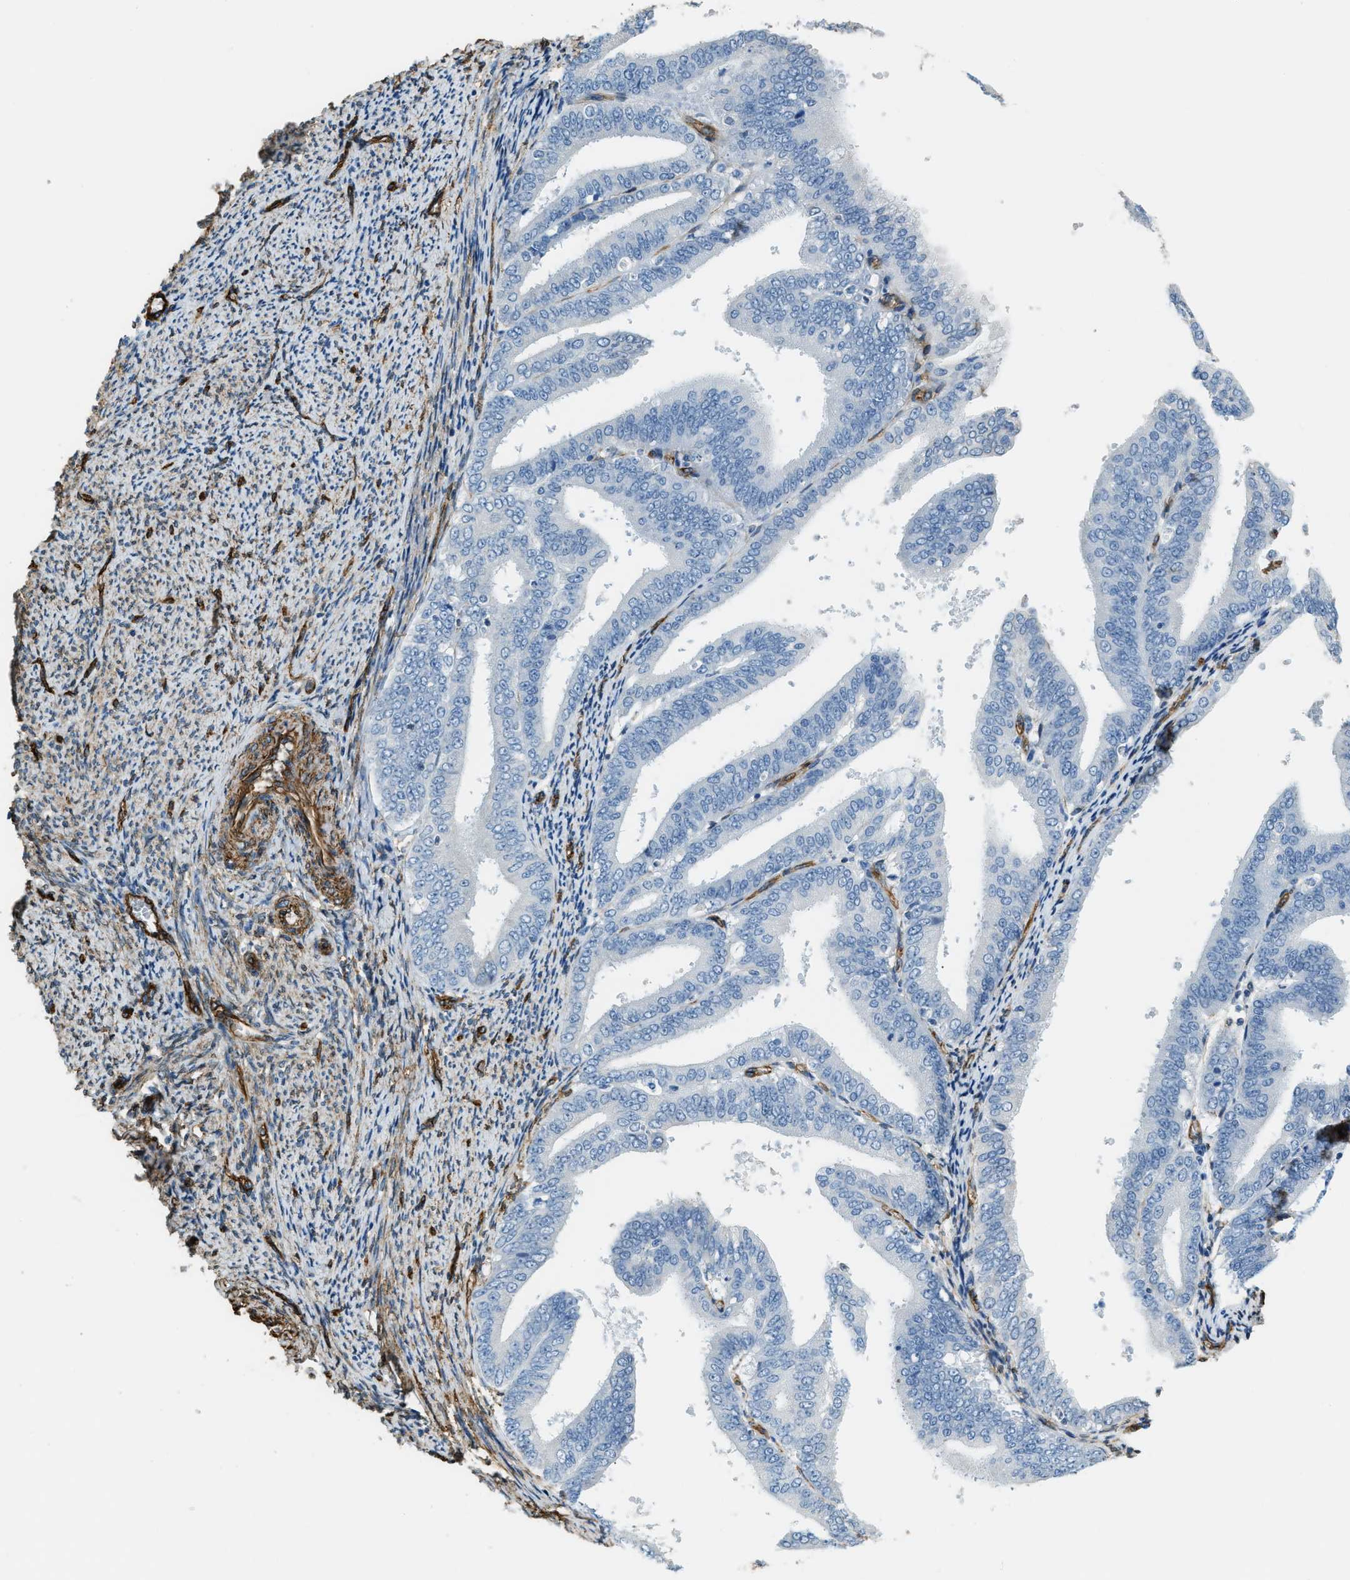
{"staining": {"intensity": "negative", "quantity": "none", "location": "none"}, "tissue": "endometrial cancer", "cell_type": "Tumor cells", "image_type": "cancer", "snomed": [{"axis": "morphology", "description": "Adenocarcinoma, NOS"}, {"axis": "topography", "description": "Endometrium"}], "caption": "A histopathology image of endometrial cancer stained for a protein shows no brown staining in tumor cells.", "gene": "TMEM43", "patient": {"sex": "female", "age": 63}}